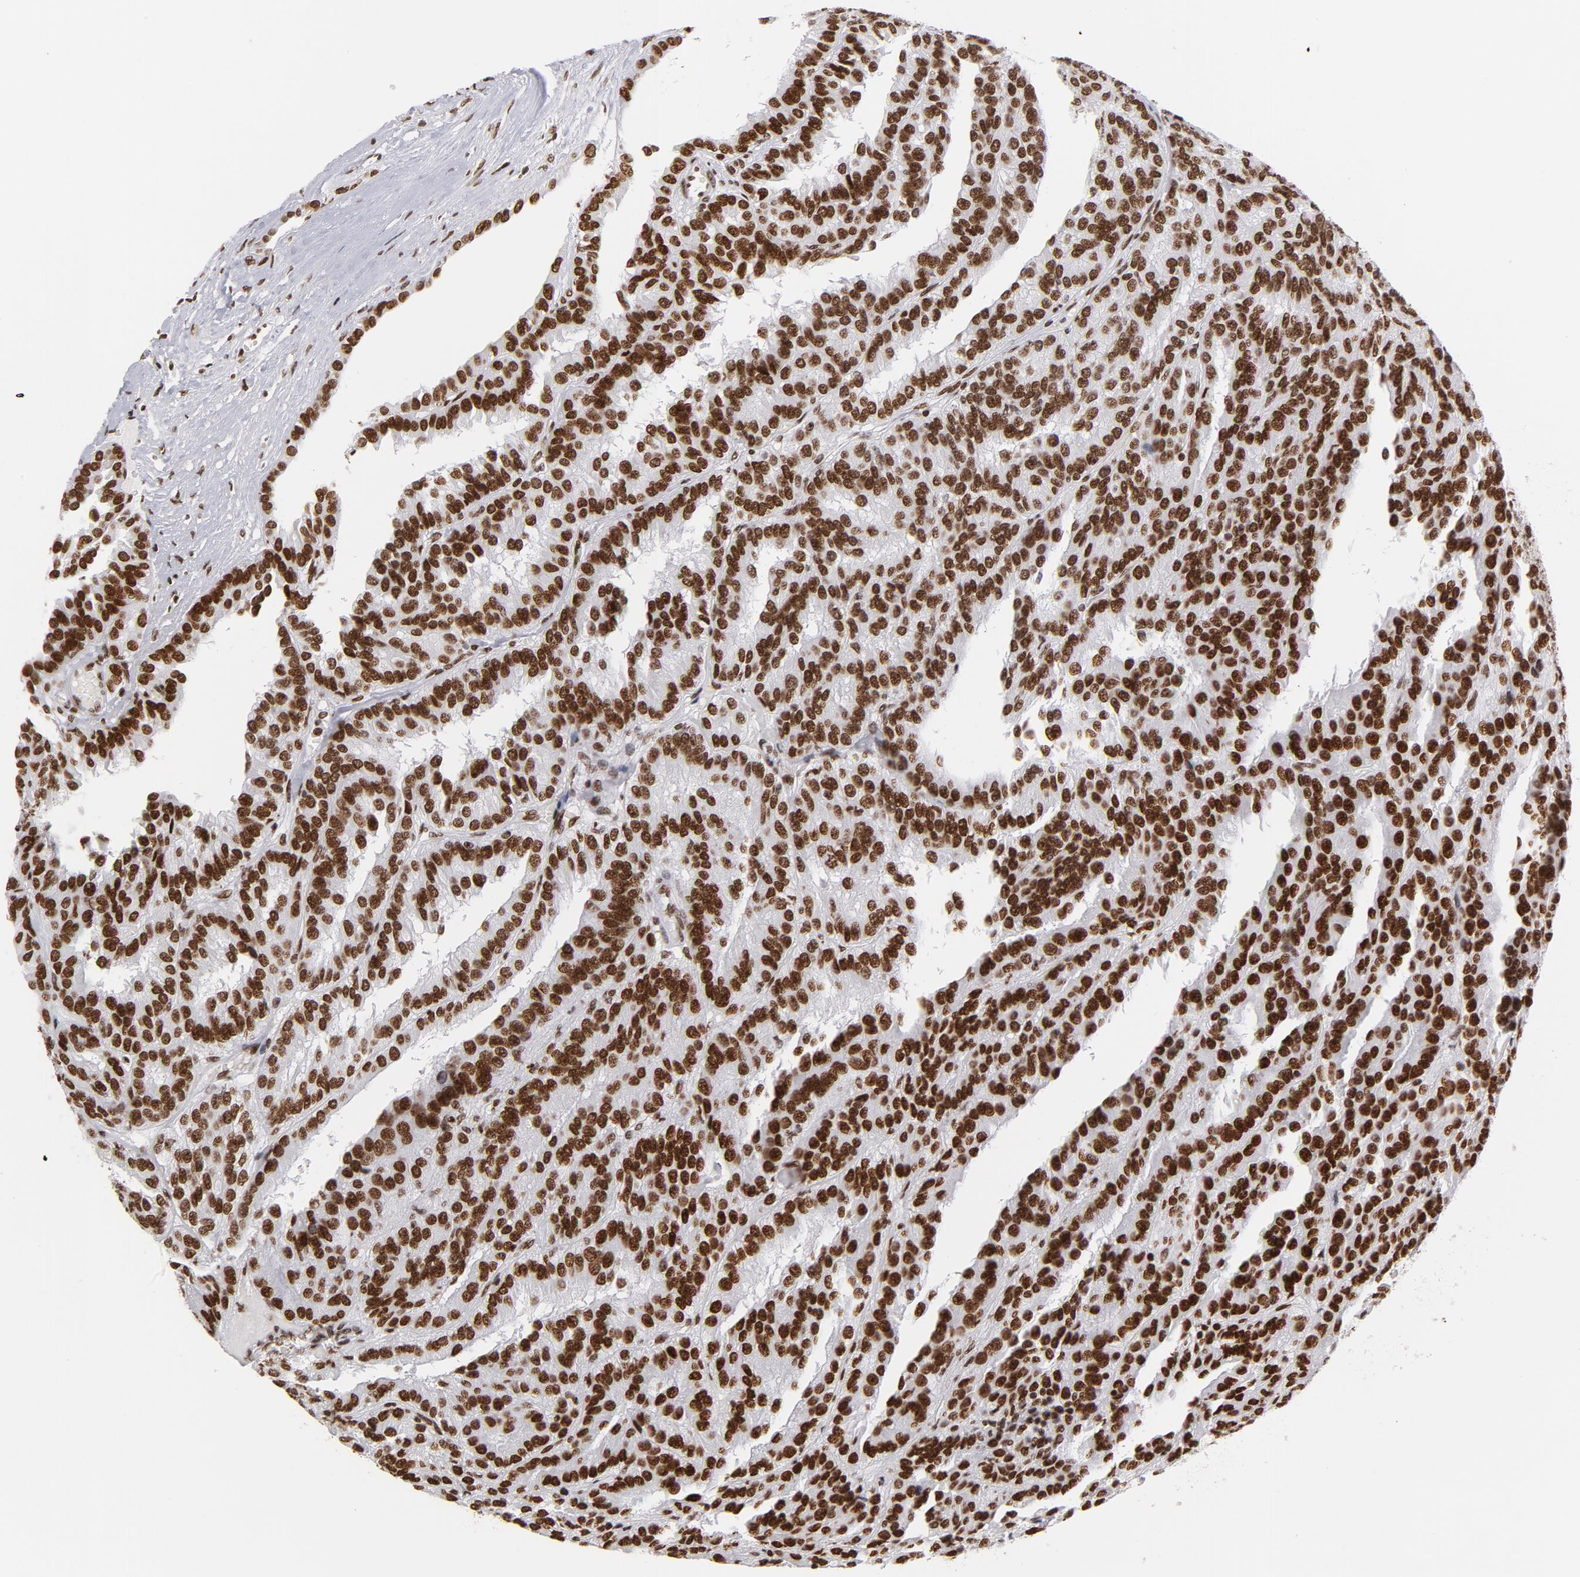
{"staining": {"intensity": "strong", "quantity": ">75%", "location": "nuclear"}, "tissue": "renal cancer", "cell_type": "Tumor cells", "image_type": "cancer", "snomed": [{"axis": "morphology", "description": "Adenocarcinoma, NOS"}, {"axis": "topography", "description": "Kidney"}], "caption": "IHC of human renal adenocarcinoma displays high levels of strong nuclear positivity in approximately >75% of tumor cells.", "gene": "TOP2B", "patient": {"sex": "male", "age": 46}}